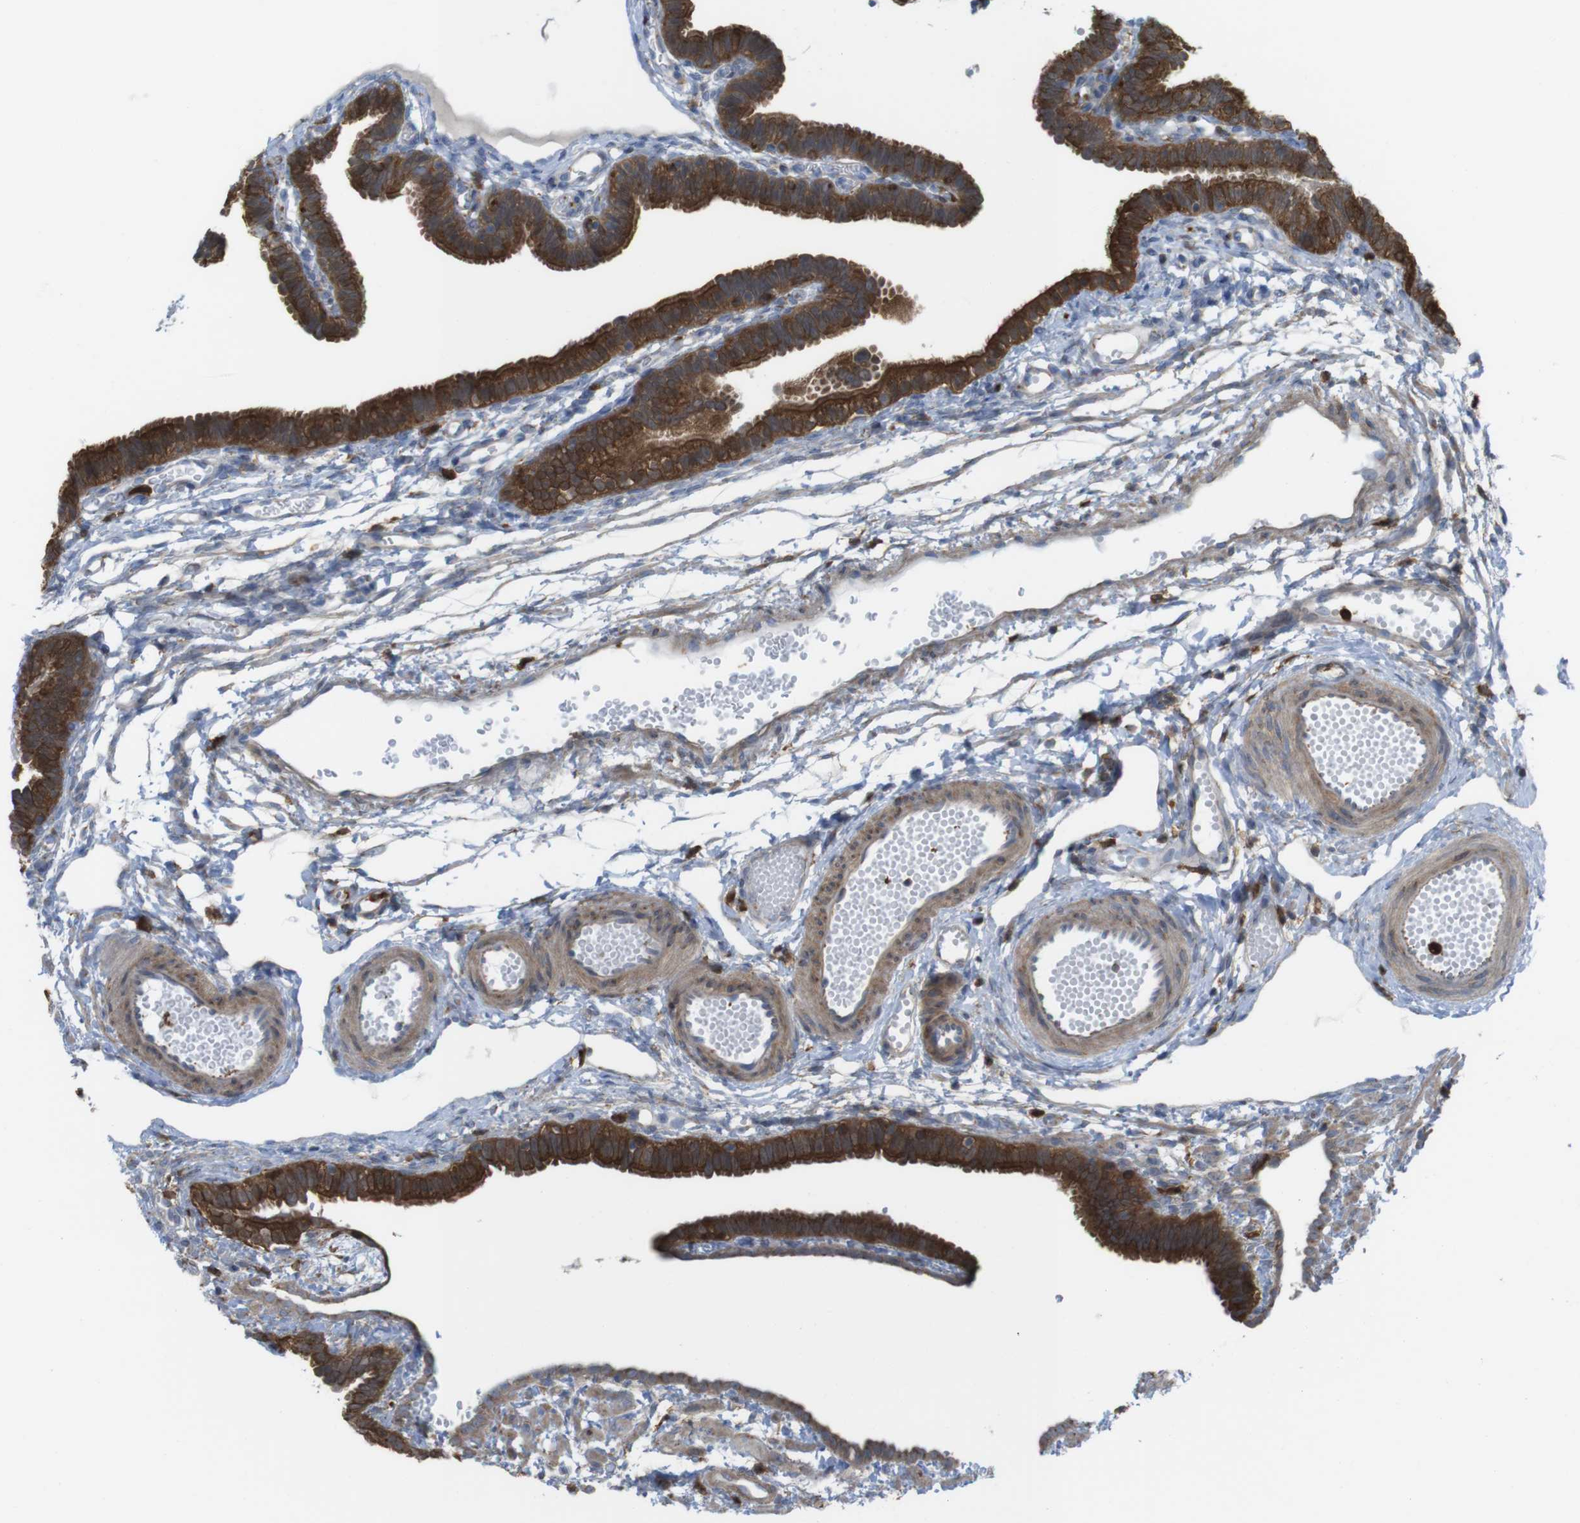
{"staining": {"intensity": "strong", "quantity": ">75%", "location": "cytoplasmic/membranous"}, "tissue": "fallopian tube", "cell_type": "Glandular cells", "image_type": "normal", "snomed": [{"axis": "morphology", "description": "Normal tissue, NOS"}, {"axis": "topography", "description": "Fallopian tube"}, {"axis": "topography", "description": "Placenta"}], "caption": "Protein staining exhibits strong cytoplasmic/membranous positivity in about >75% of glandular cells in normal fallopian tube. Immunohistochemistry (ihc) stains the protein of interest in brown and the nuclei are stained blue.", "gene": "PRKCD", "patient": {"sex": "female", "age": 34}}